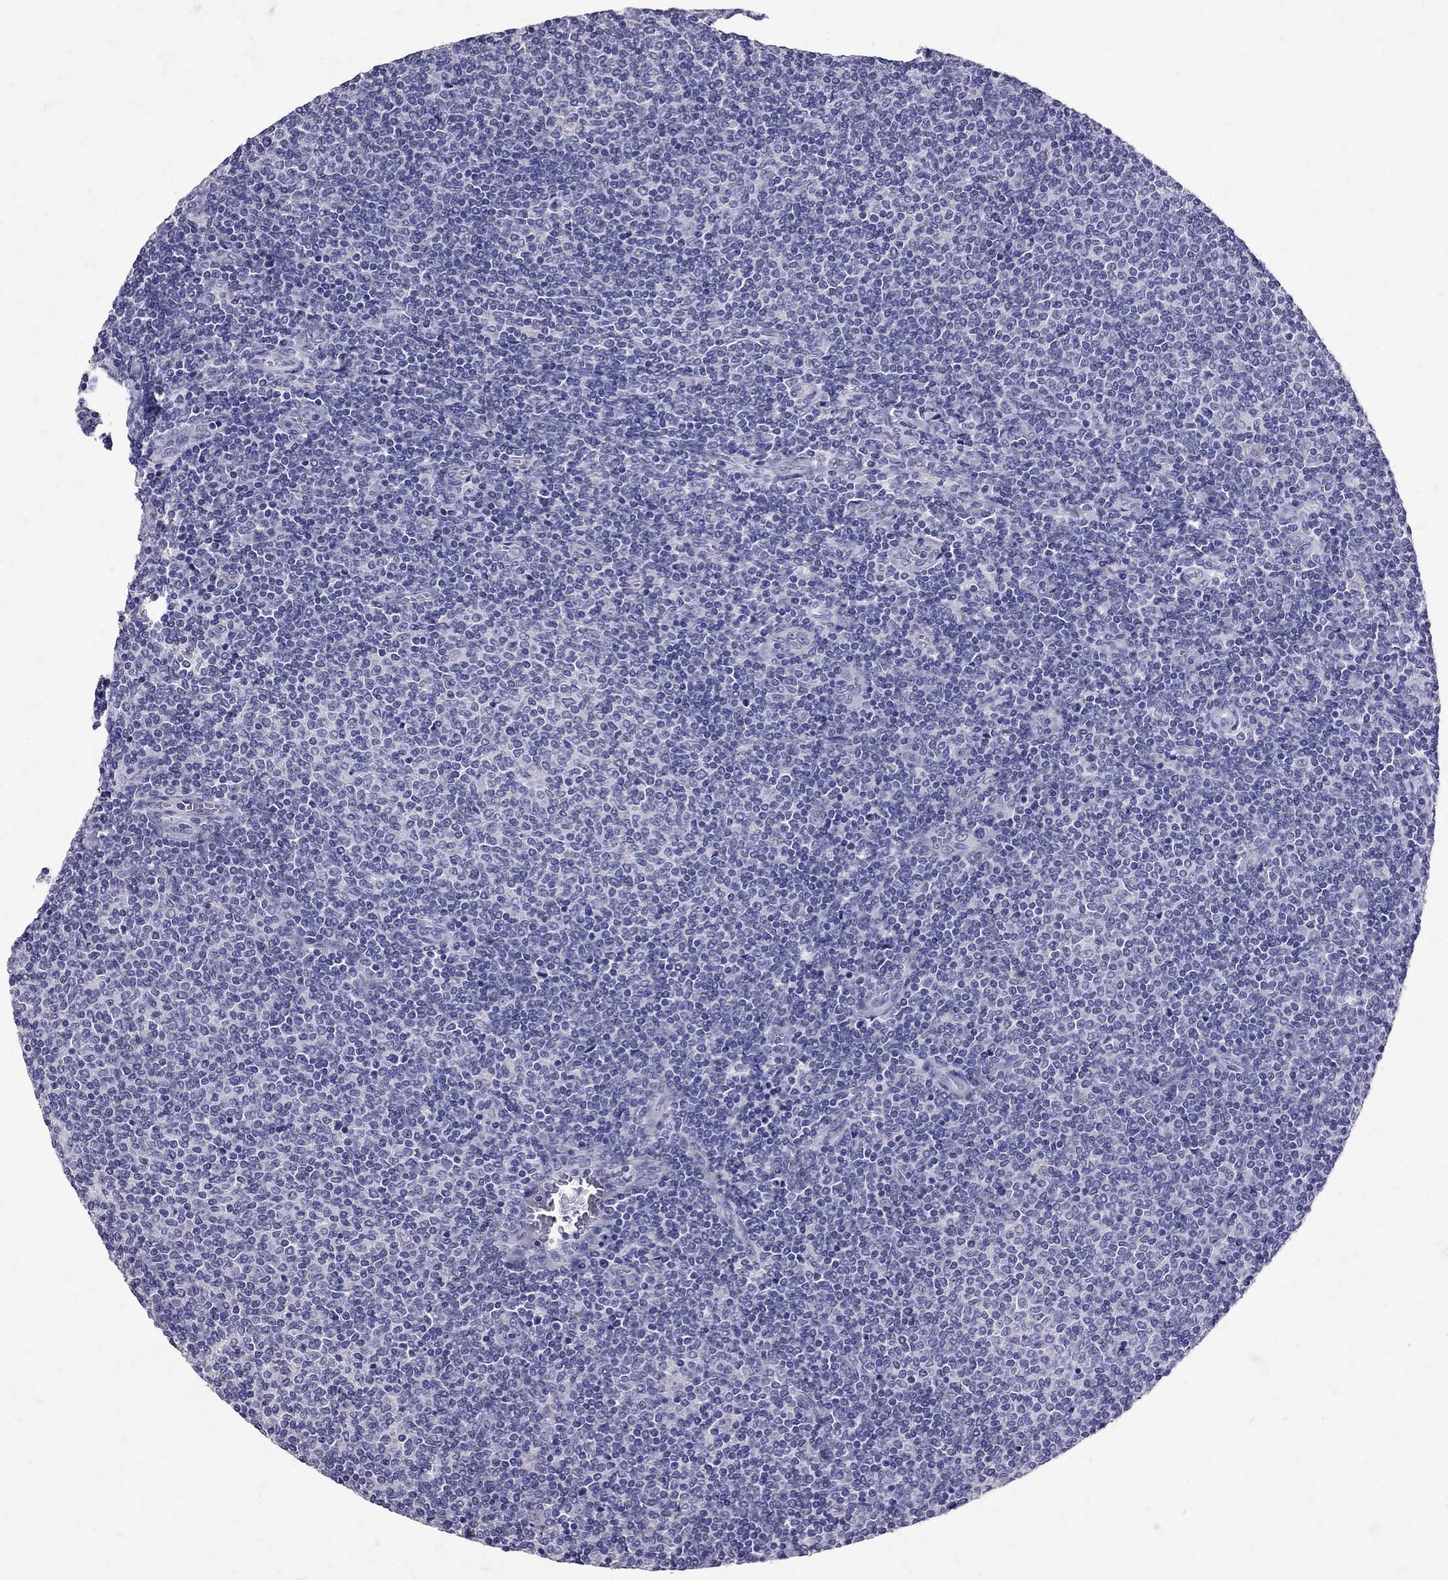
{"staining": {"intensity": "negative", "quantity": "none", "location": "none"}, "tissue": "lymphoma", "cell_type": "Tumor cells", "image_type": "cancer", "snomed": [{"axis": "morphology", "description": "Malignant lymphoma, non-Hodgkin's type, Low grade"}, {"axis": "topography", "description": "Lymph node"}], "caption": "This is an immunohistochemistry (IHC) photomicrograph of lymphoma. There is no positivity in tumor cells.", "gene": "SST", "patient": {"sex": "male", "age": 52}}